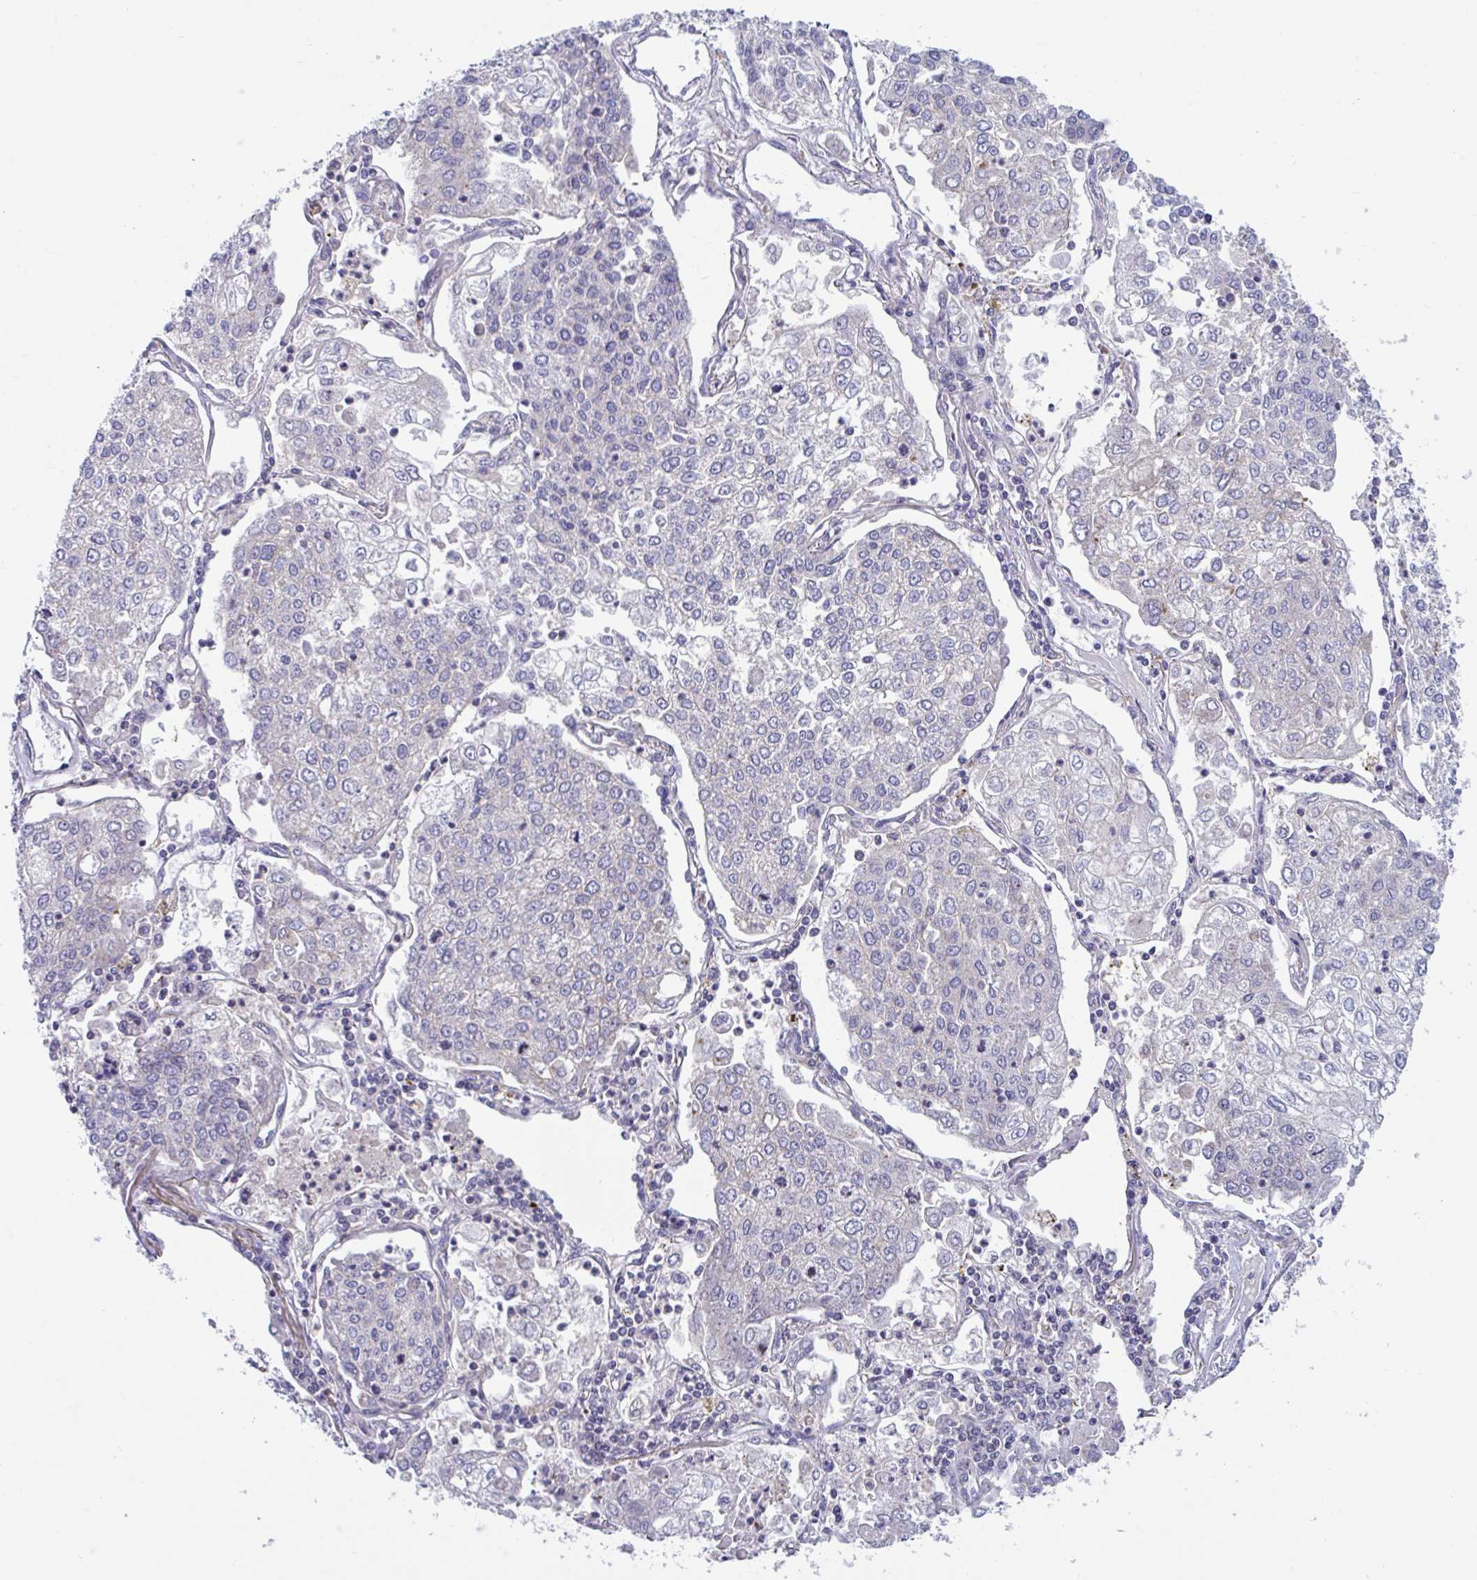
{"staining": {"intensity": "negative", "quantity": "none", "location": "none"}, "tissue": "lung cancer", "cell_type": "Tumor cells", "image_type": "cancer", "snomed": [{"axis": "morphology", "description": "Squamous cell carcinoma, NOS"}, {"axis": "topography", "description": "Lung"}], "caption": "Human lung squamous cell carcinoma stained for a protein using immunohistochemistry displays no positivity in tumor cells.", "gene": "IST1", "patient": {"sex": "male", "age": 74}}